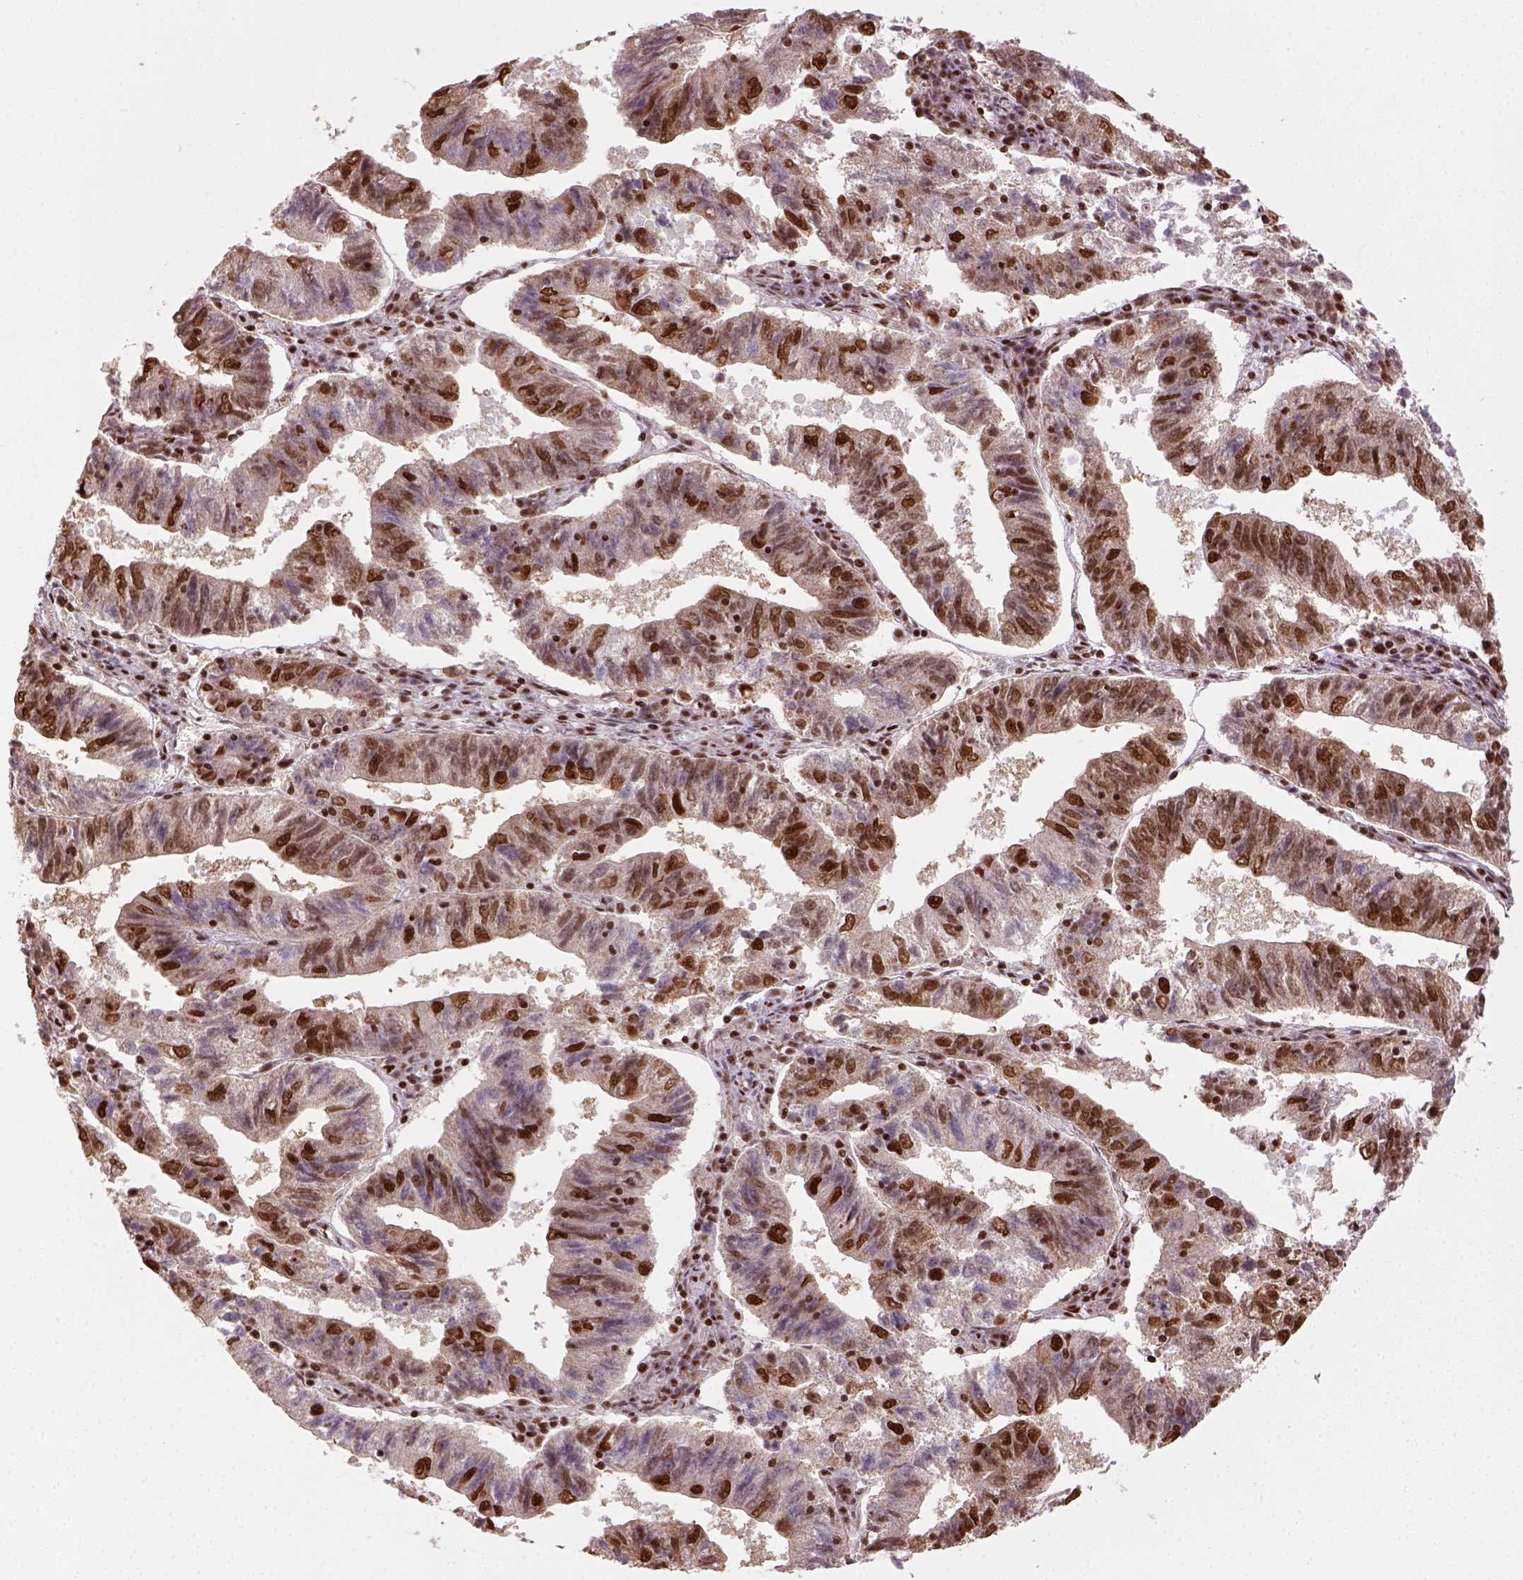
{"staining": {"intensity": "strong", "quantity": "<25%", "location": "nuclear"}, "tissue": "endometrial cancer", "cell_type": "Tumor cells", "image_type": "cancer", "snomed": [{"axis": "morphology", "description": "Adenocarcinoma, NOS"}, {"axis": "topography", "description": "Endometrium"}], "caption": "Tumor cells demonstrate medium levels of strong nuclear expression in approximately <25% of cells in human endometrial adenocarcinoma.", "gene": "CCAR1", "patient": {"sex": "female", "age": 82}}